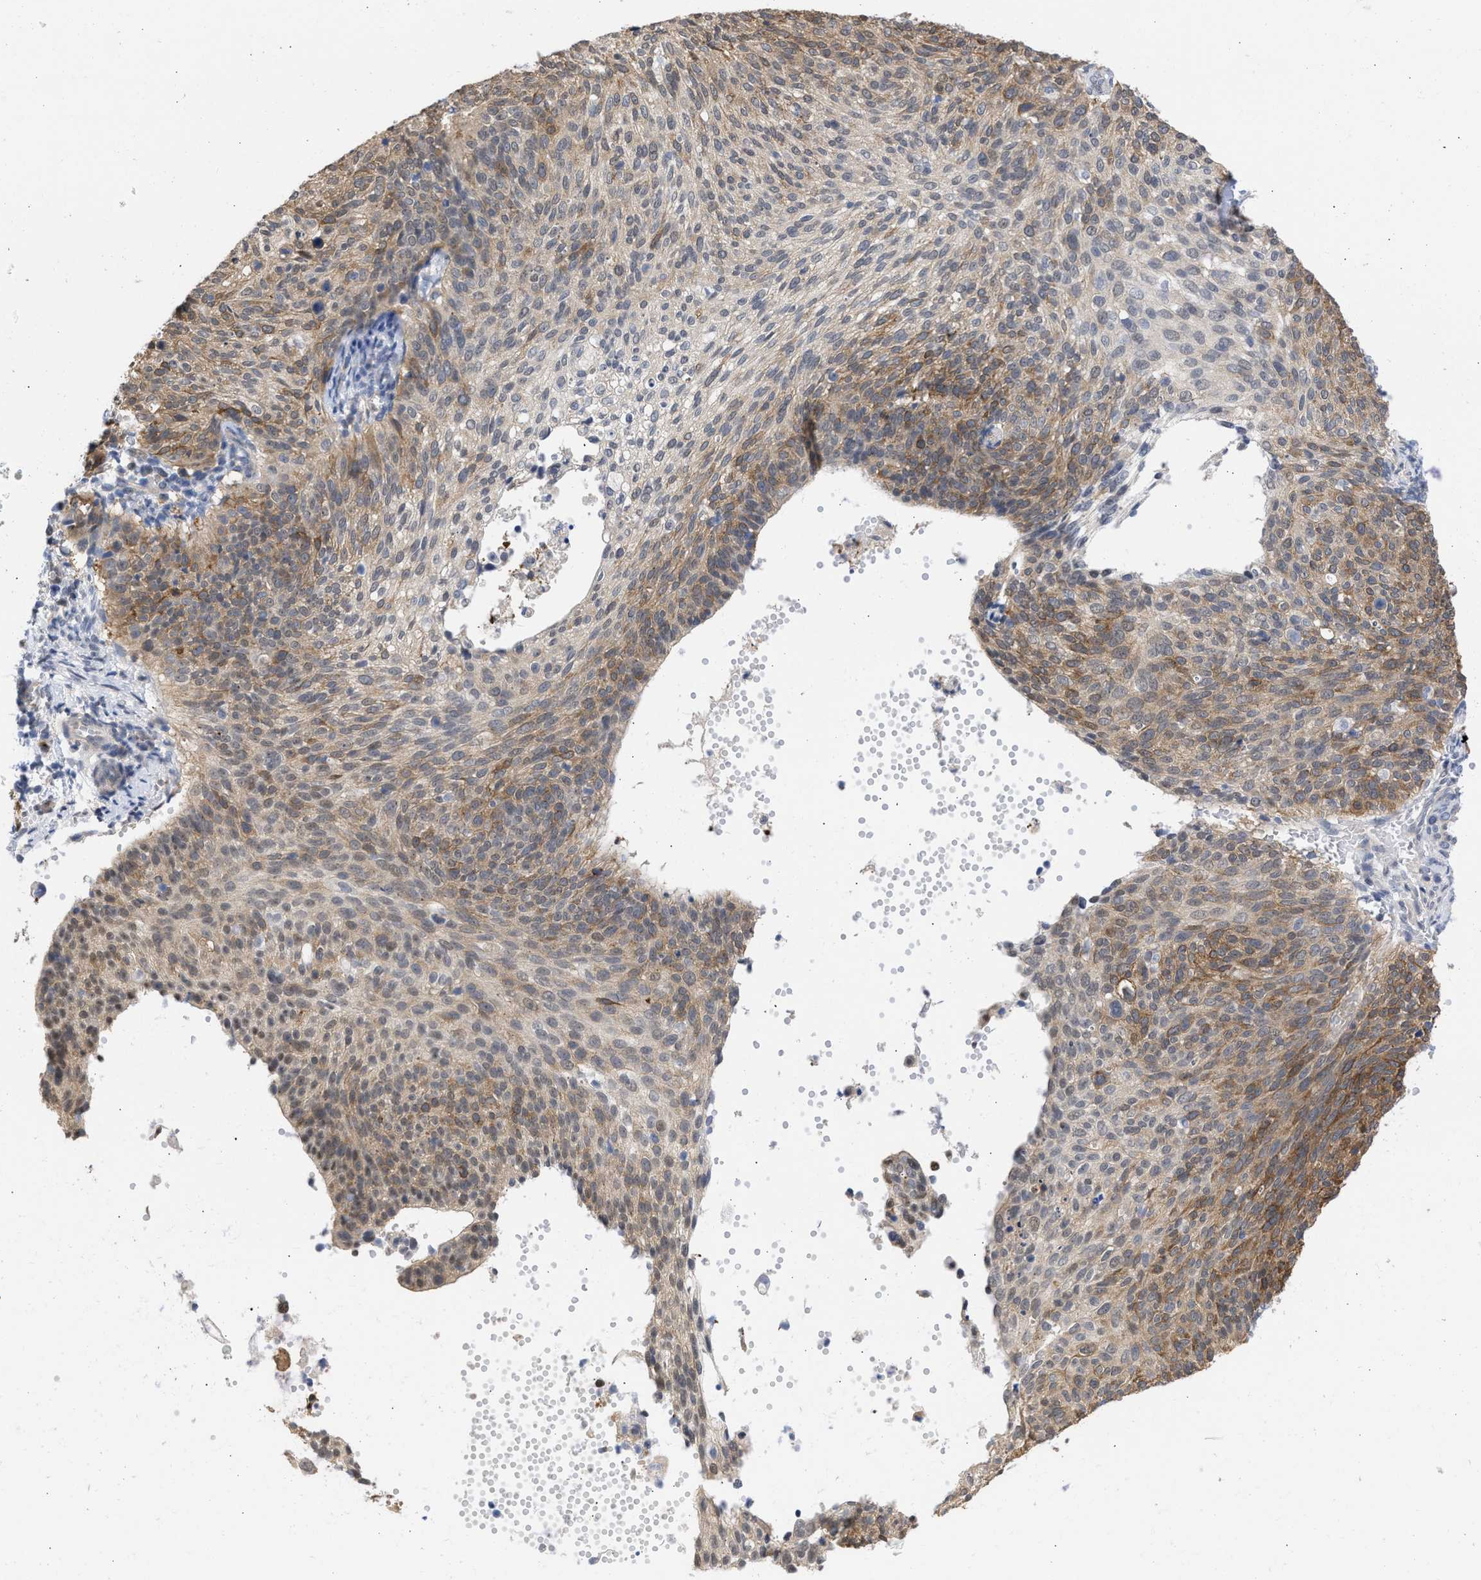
{"staining": {"intensity": "moderate", "quantity": ">75%", "location": "cytoplasmic/membranous"}, "tissue": "cervical cancer", "cell_type": "Tumor cells", "image_type": "cancer", "snomed": [{"axis": "morphology", "description": "Squamous cell carcinoma, NOS"}, {"axis": "topography", "description": "Cervix"}], "caption": "Protein expression analysis of cervical cancer (squamous cell carcinoma) exhibits moderate cytoplasmic/membranous positivity in approximately >75% of tumor cells.", "gene": "THRA", "patient": {"sex": "female", "age": 70}}